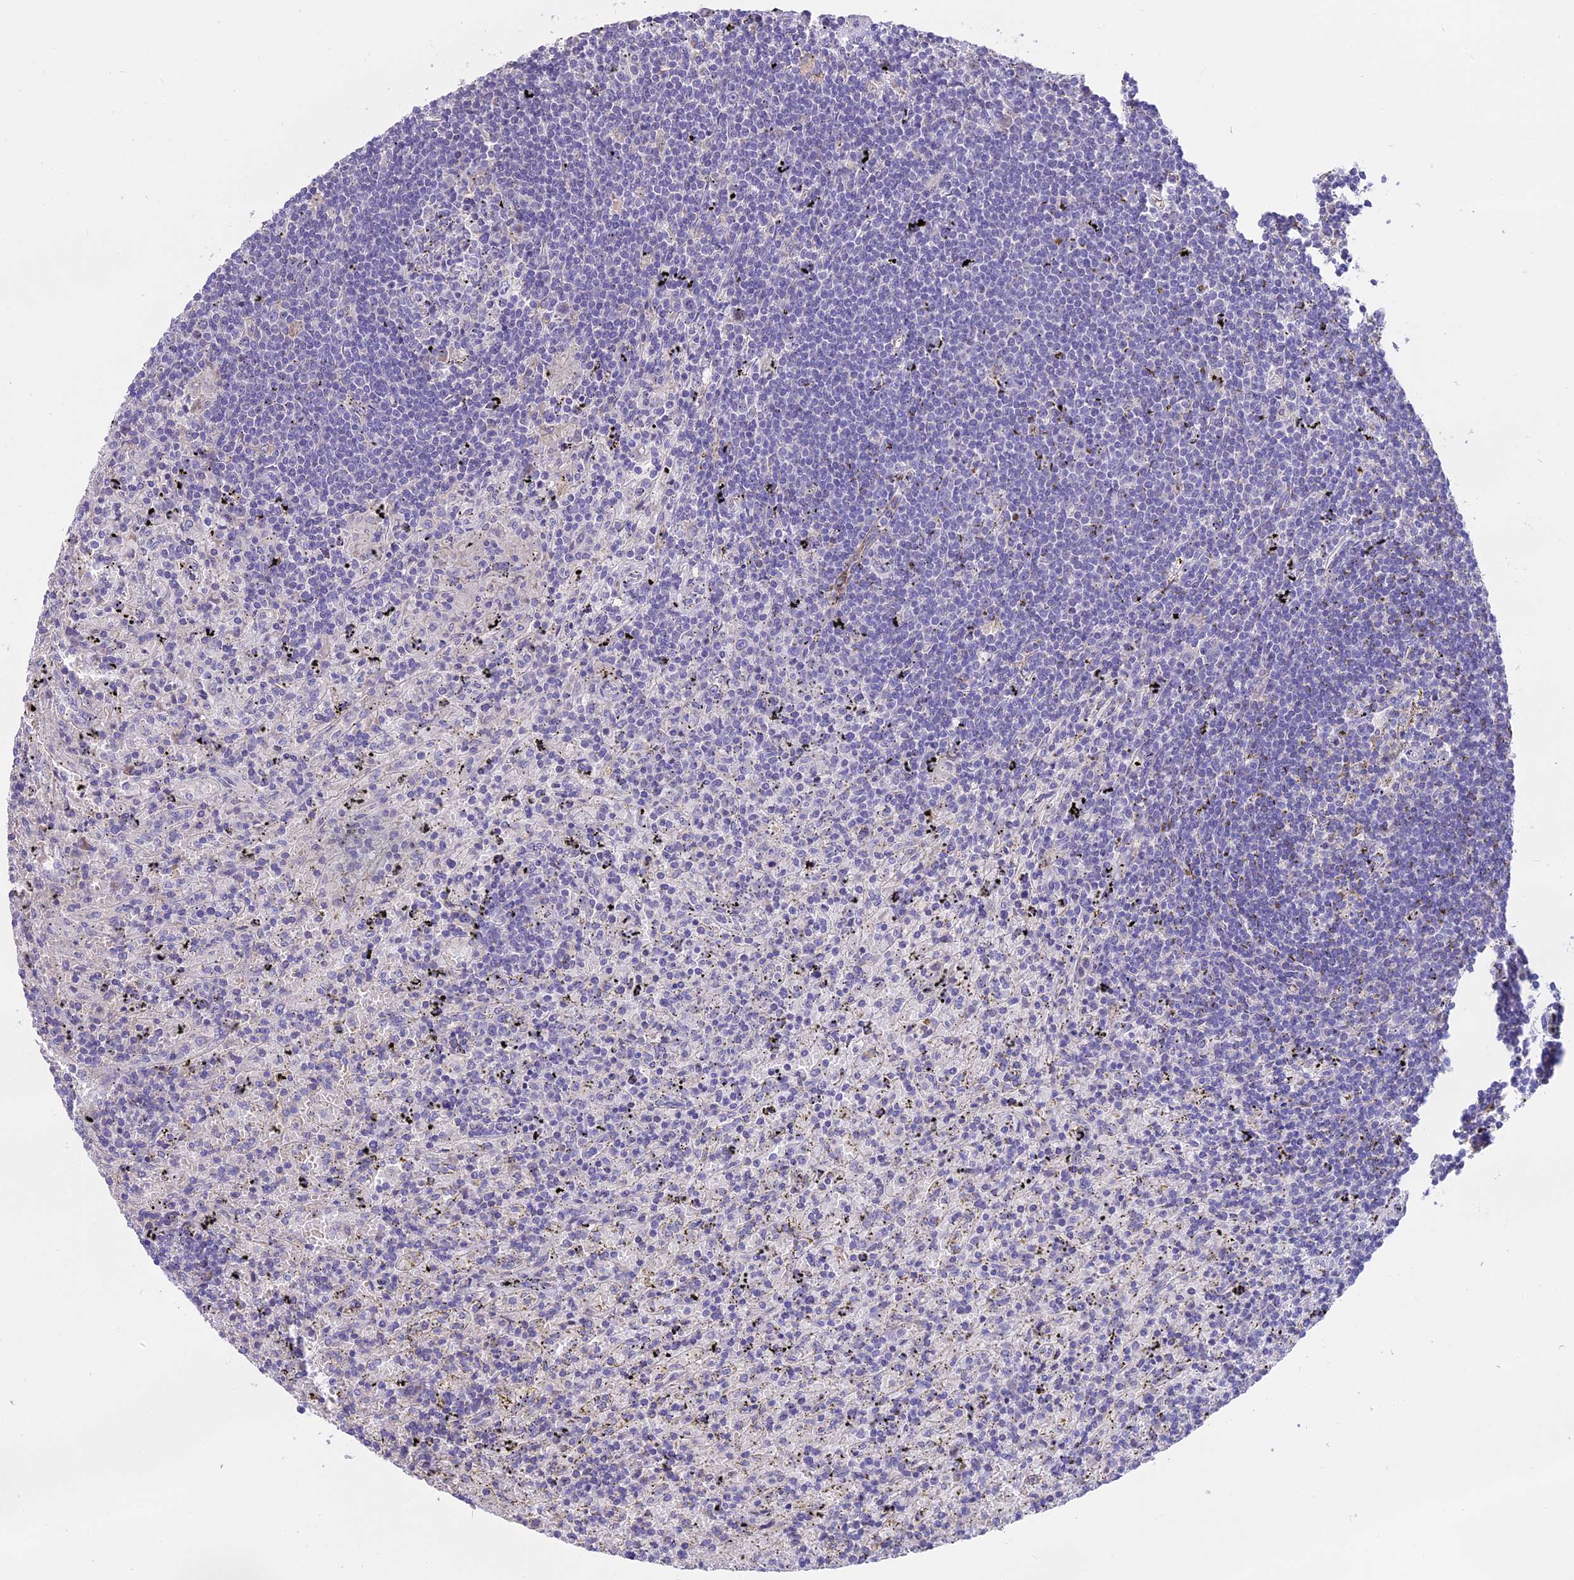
{"staining": {"intensity": "negative", "quantity": "none", "location": "none"}, "tissue": "lymphoma", "cell_type": "Tumor cells", "image_type": "cancer", "snomed": [{"axis": "morphology", "description": "Malignant lymphoma, non-Hodgkin's type, Low grade"}, {"axis": "topography", "description": "Spleen"}], "caption": "Immunohistochemistry (IHC) of low-grade malignant lymphoma, non-Hodgkin's type reveals no staining in tumor cells. The staining is performed using DAB (3,3'-diaminobenzidine) brown chromogen with nuclei counter-stained in using hematoxylin.", "gene": "WFDC2", "patient": {"sex": "male", "age": 76}}